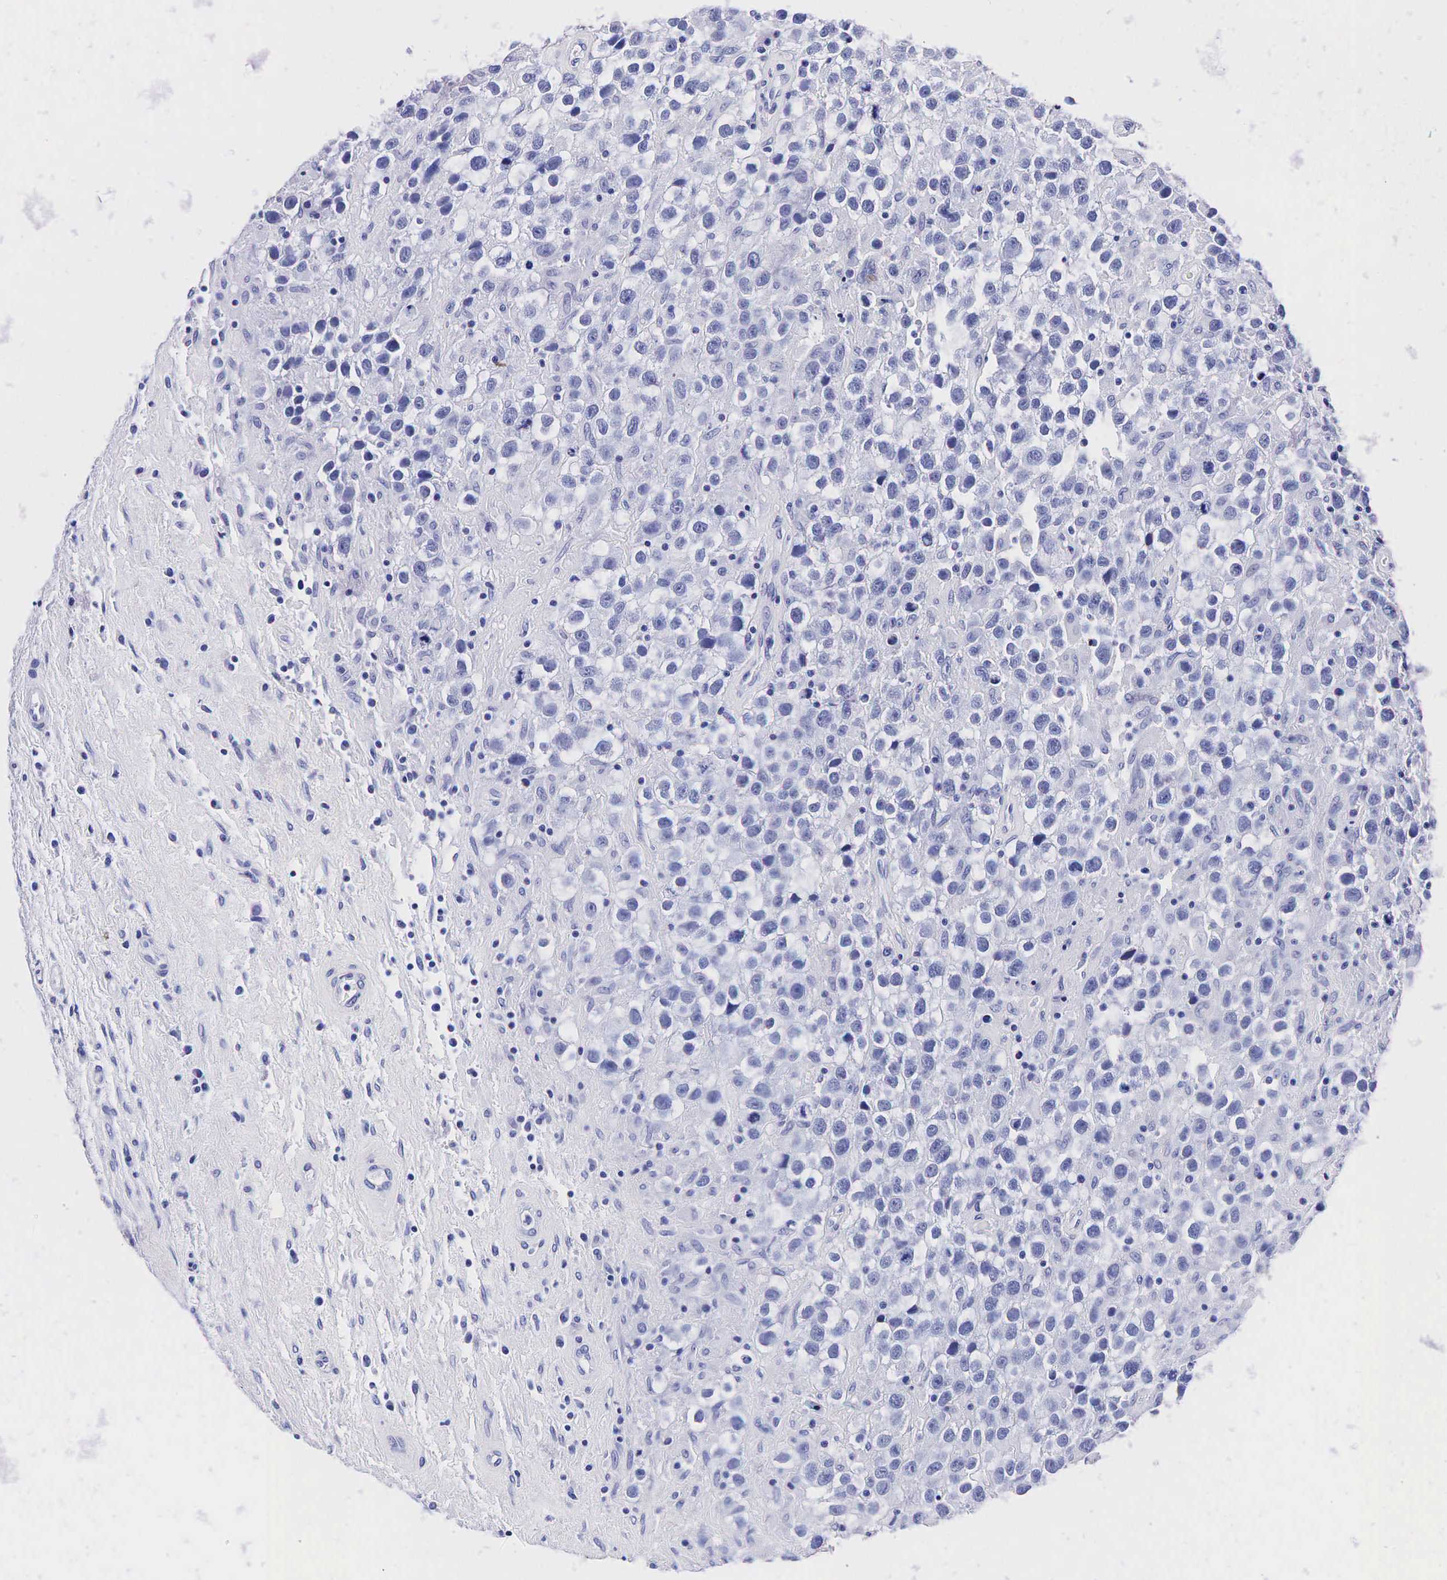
{"staining": {"intensity": "negative", "quantity": "none", "location": "none"}, "tissue": "testis cancer", "cell_type": "Tumor cells", "image_type": "cancer", "snomed": [{"axis": "morphology", "description": "Seminoma, NOS"}, {"axis": "topography", "description": "Testis"}], "caption": "Tumor cells are negative for brown protein staining in testis seminoma.", "gene": "TG", "patient": {"sex": "male", "age": 43}}